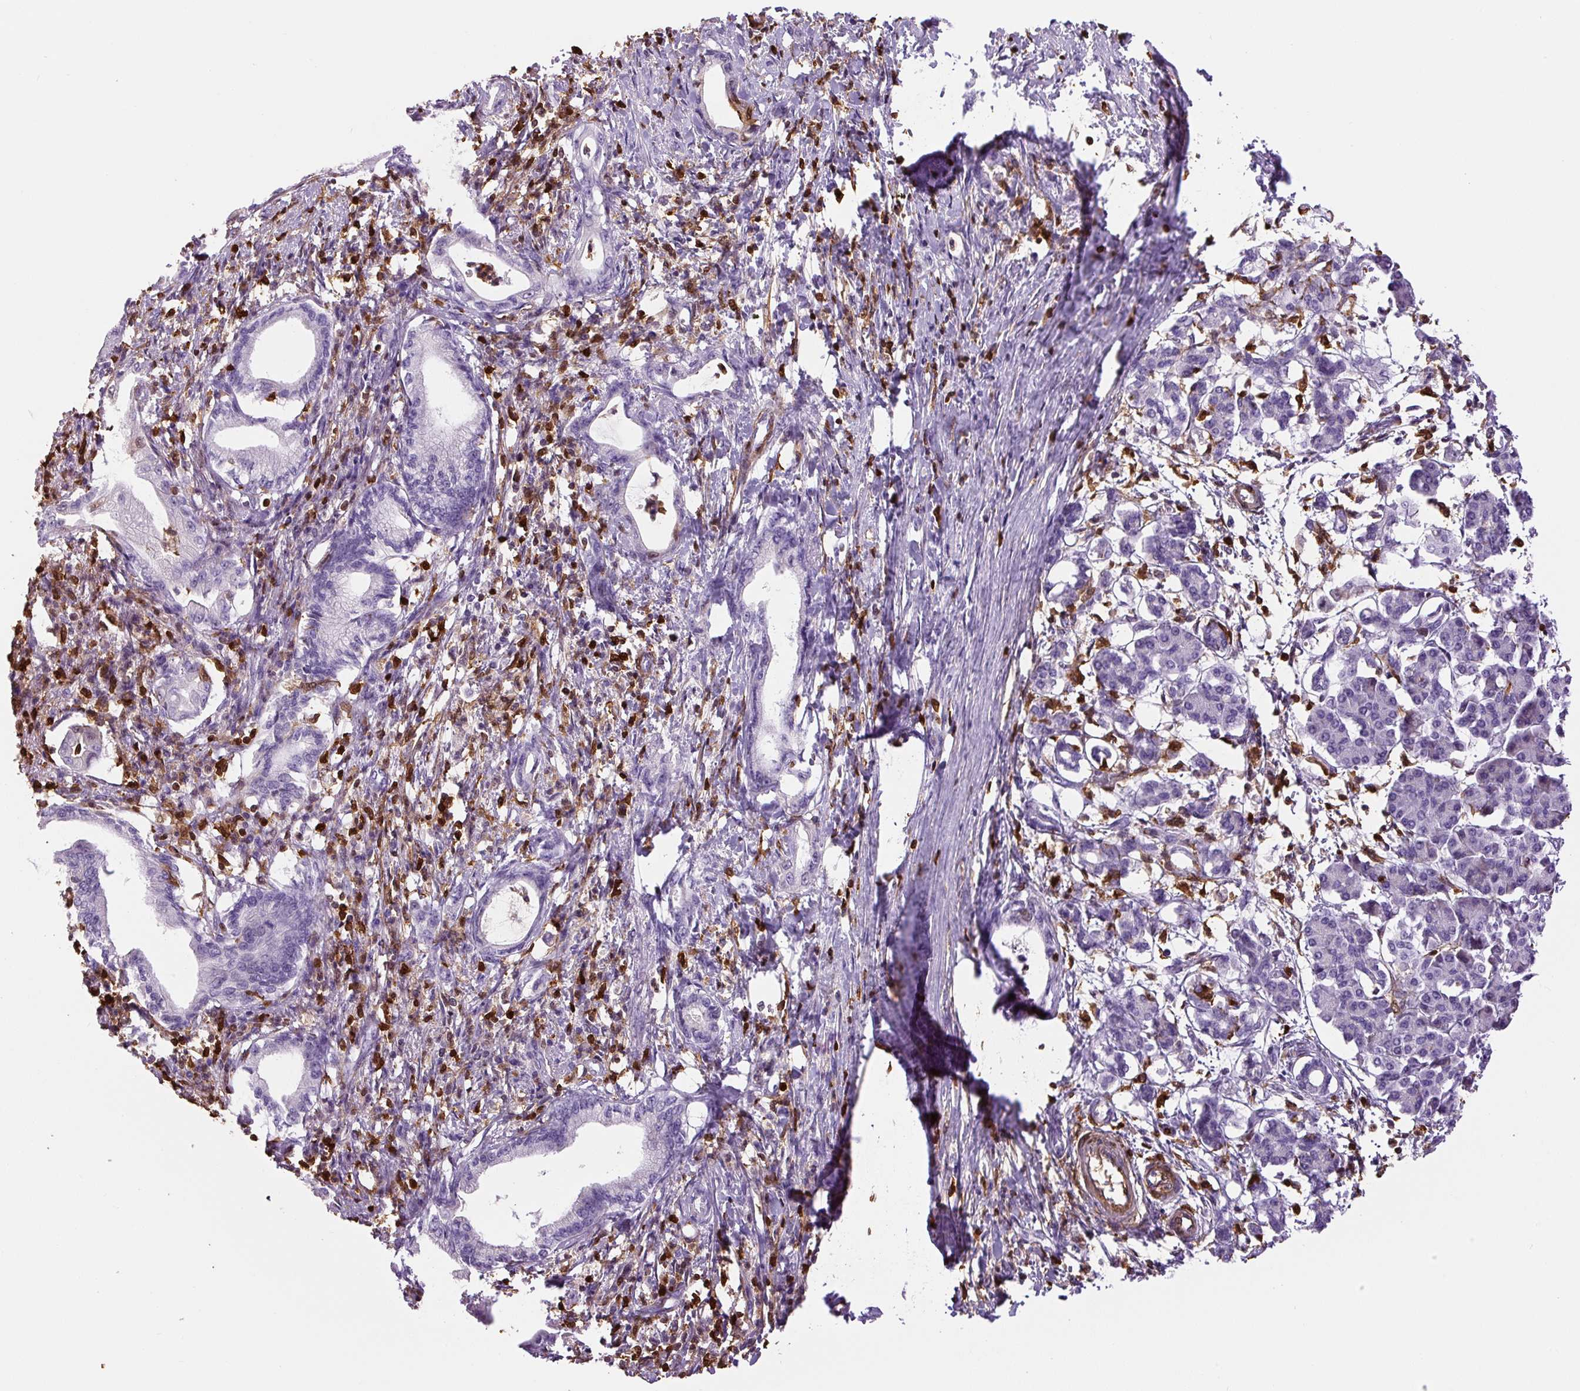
{"staining": {"intensity": "negative", "quantity": "none", "location": "none"}, "tissue": "pancreatic cancer", "cell_type": "Tumor cells", "image_type": "cancer", "snomed": [{"axis": "morphology", "description": "Adenocarcinoma, NOS"}, {"axis": "topography", "description": "Pancreas"}], "caption": "Tumor cells show no significant protein expression in pancreatic cancer. The staining was performed using DAB (3,3'-diaminobenzidine) to visualize the protein expression in brown, while the nuclei were stained in blue with hematoxylin (Magnification: 20x).", "gene": "S100A4", "patient": {"sex": "female", "age": 55}}